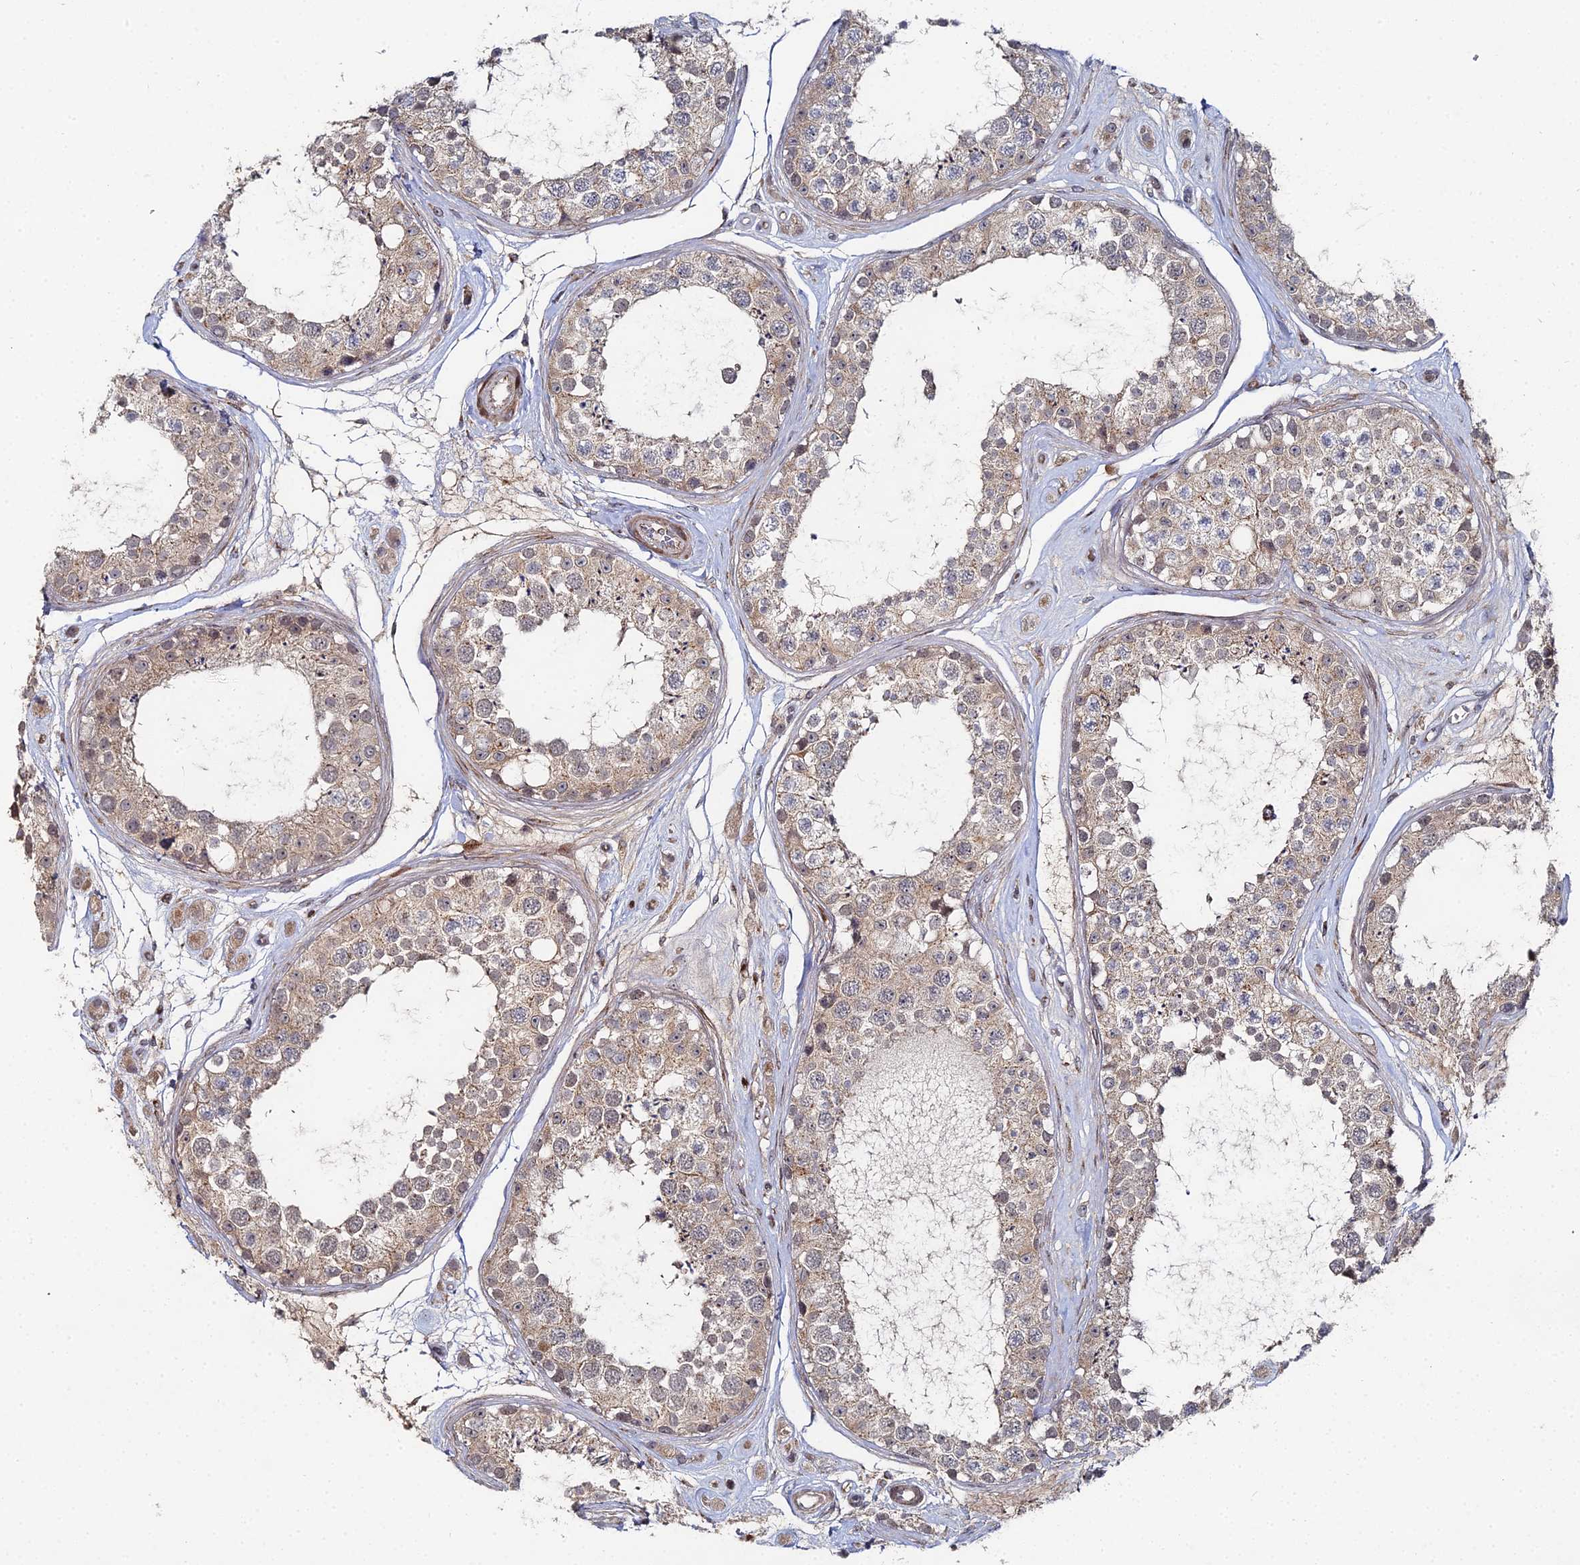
{"staining": {"intensity": "weak", "quantity": ">75%", "location": "cytoplasmic/membranous"}, "tissue": "testis", "cell_type": "Cells in seminiferous ducts", "image_type": "normal", "snomed": [{"axis": "morphology", "description": "Normal tissue, NOS"}, {"axis": "topography", "description": "Testis"}], "caption": "Immunohistochemical staining of normal human testis shows weak cytoplasmic/membranous protein expression in about >75% of cells in seminiferous ducts. The protein is stained brown, and the nuclei are stained in blue (DAB IHC with brightfield microscopy, high magnification).", "gene": "SGMS1", "patient": {"sex": "male", "age": 25}}